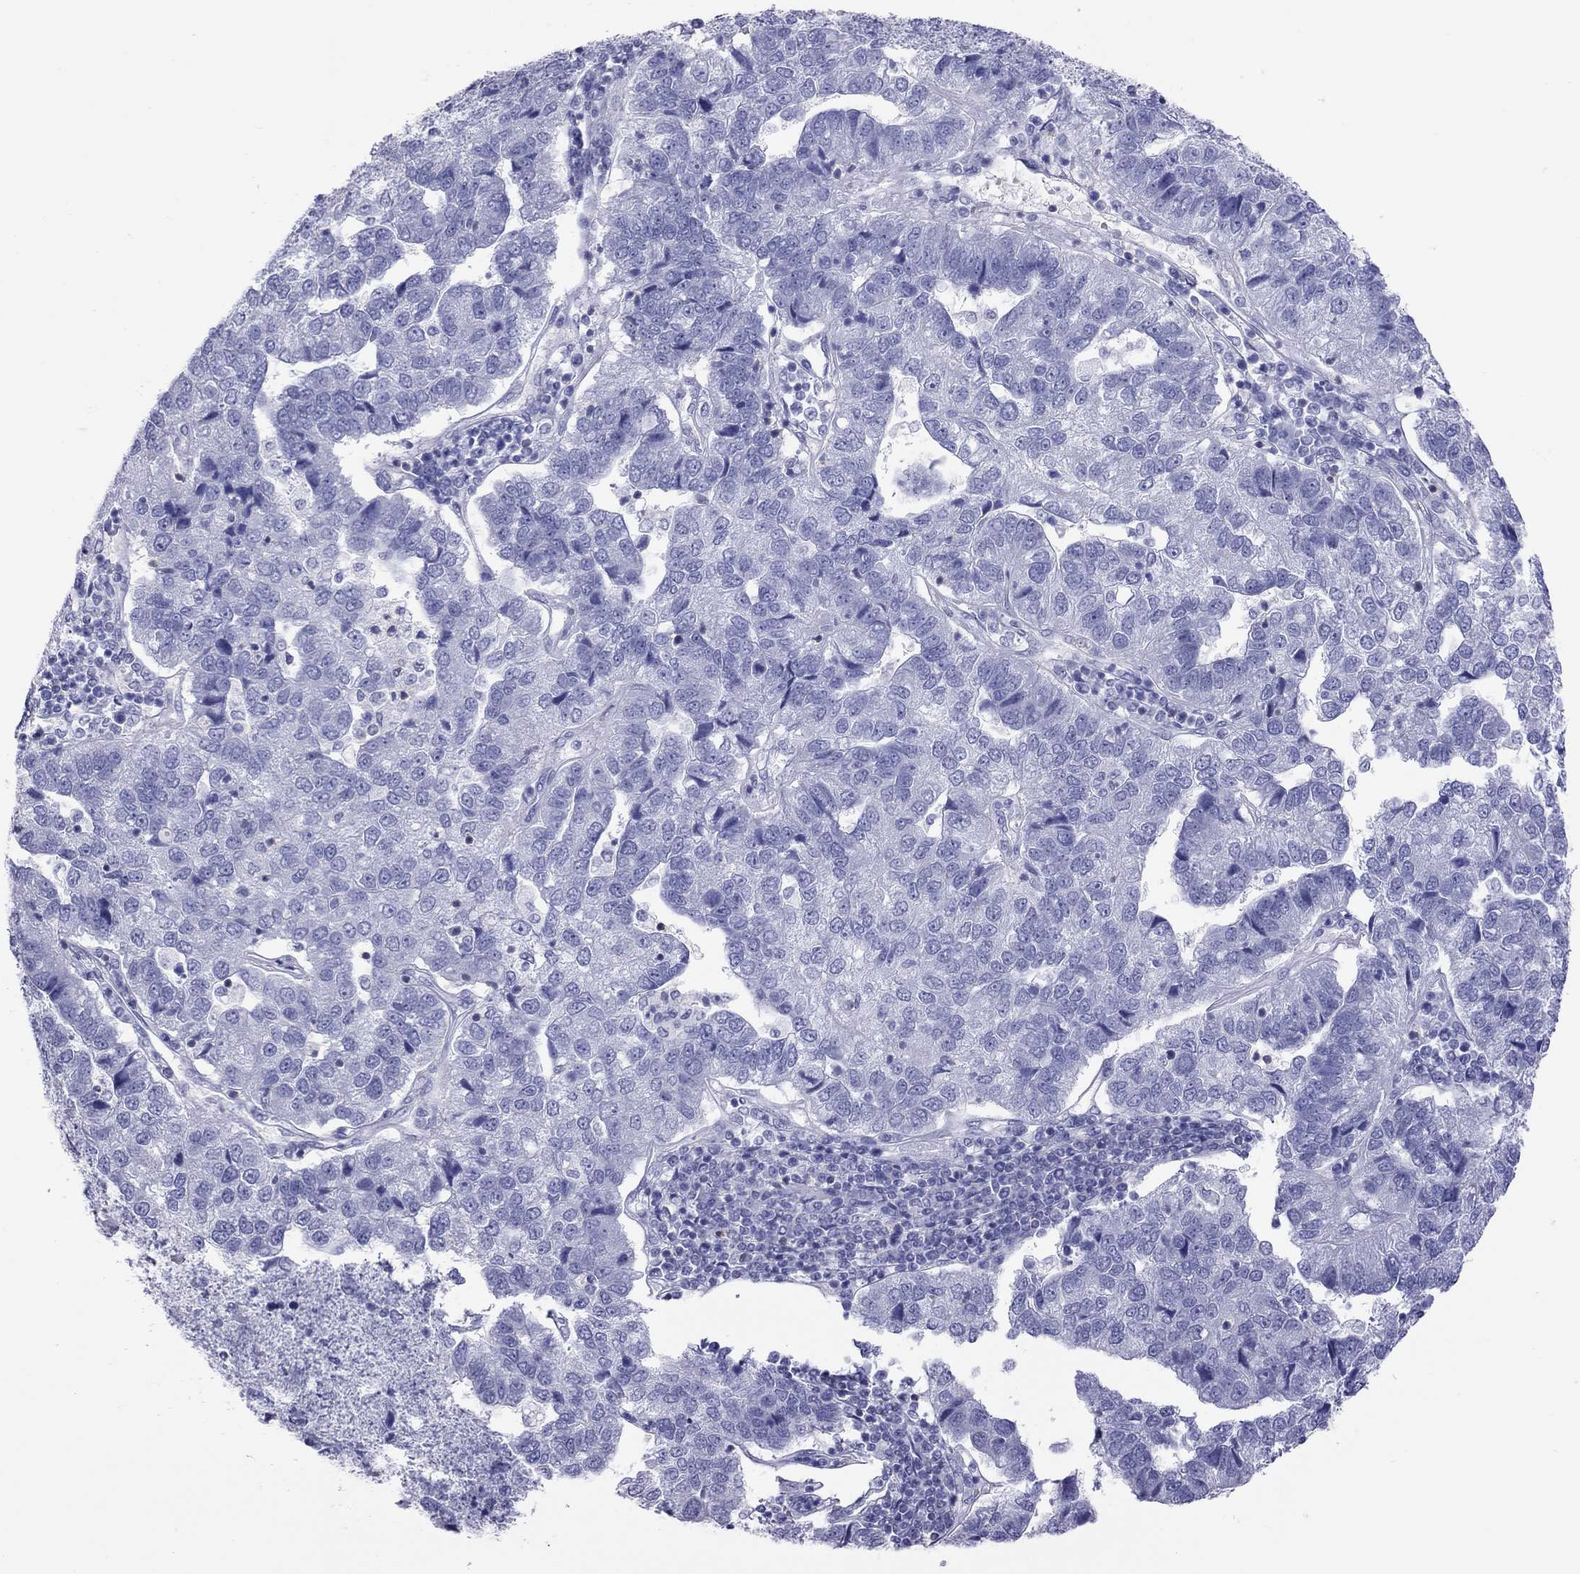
{"staining": {"intensity": "negative", "quantity": "none", "location": "none"}, "tissue": "pancreatic cancer", "cell_type": "Tumor cells", "image_type": "cancer", "snomed": [{"axis": "morphology", "description": "Adenocarcinoma, NOS"}, {"axis": "topography", "description": "Pancreas"}], "caption": "This is a photomicrograph of IHC staining of pancreatic adenocarcinoma, which shows no expression in tumor cells.", "gene": "STAG3", "patient": {"sex": "female", "age": 61}}